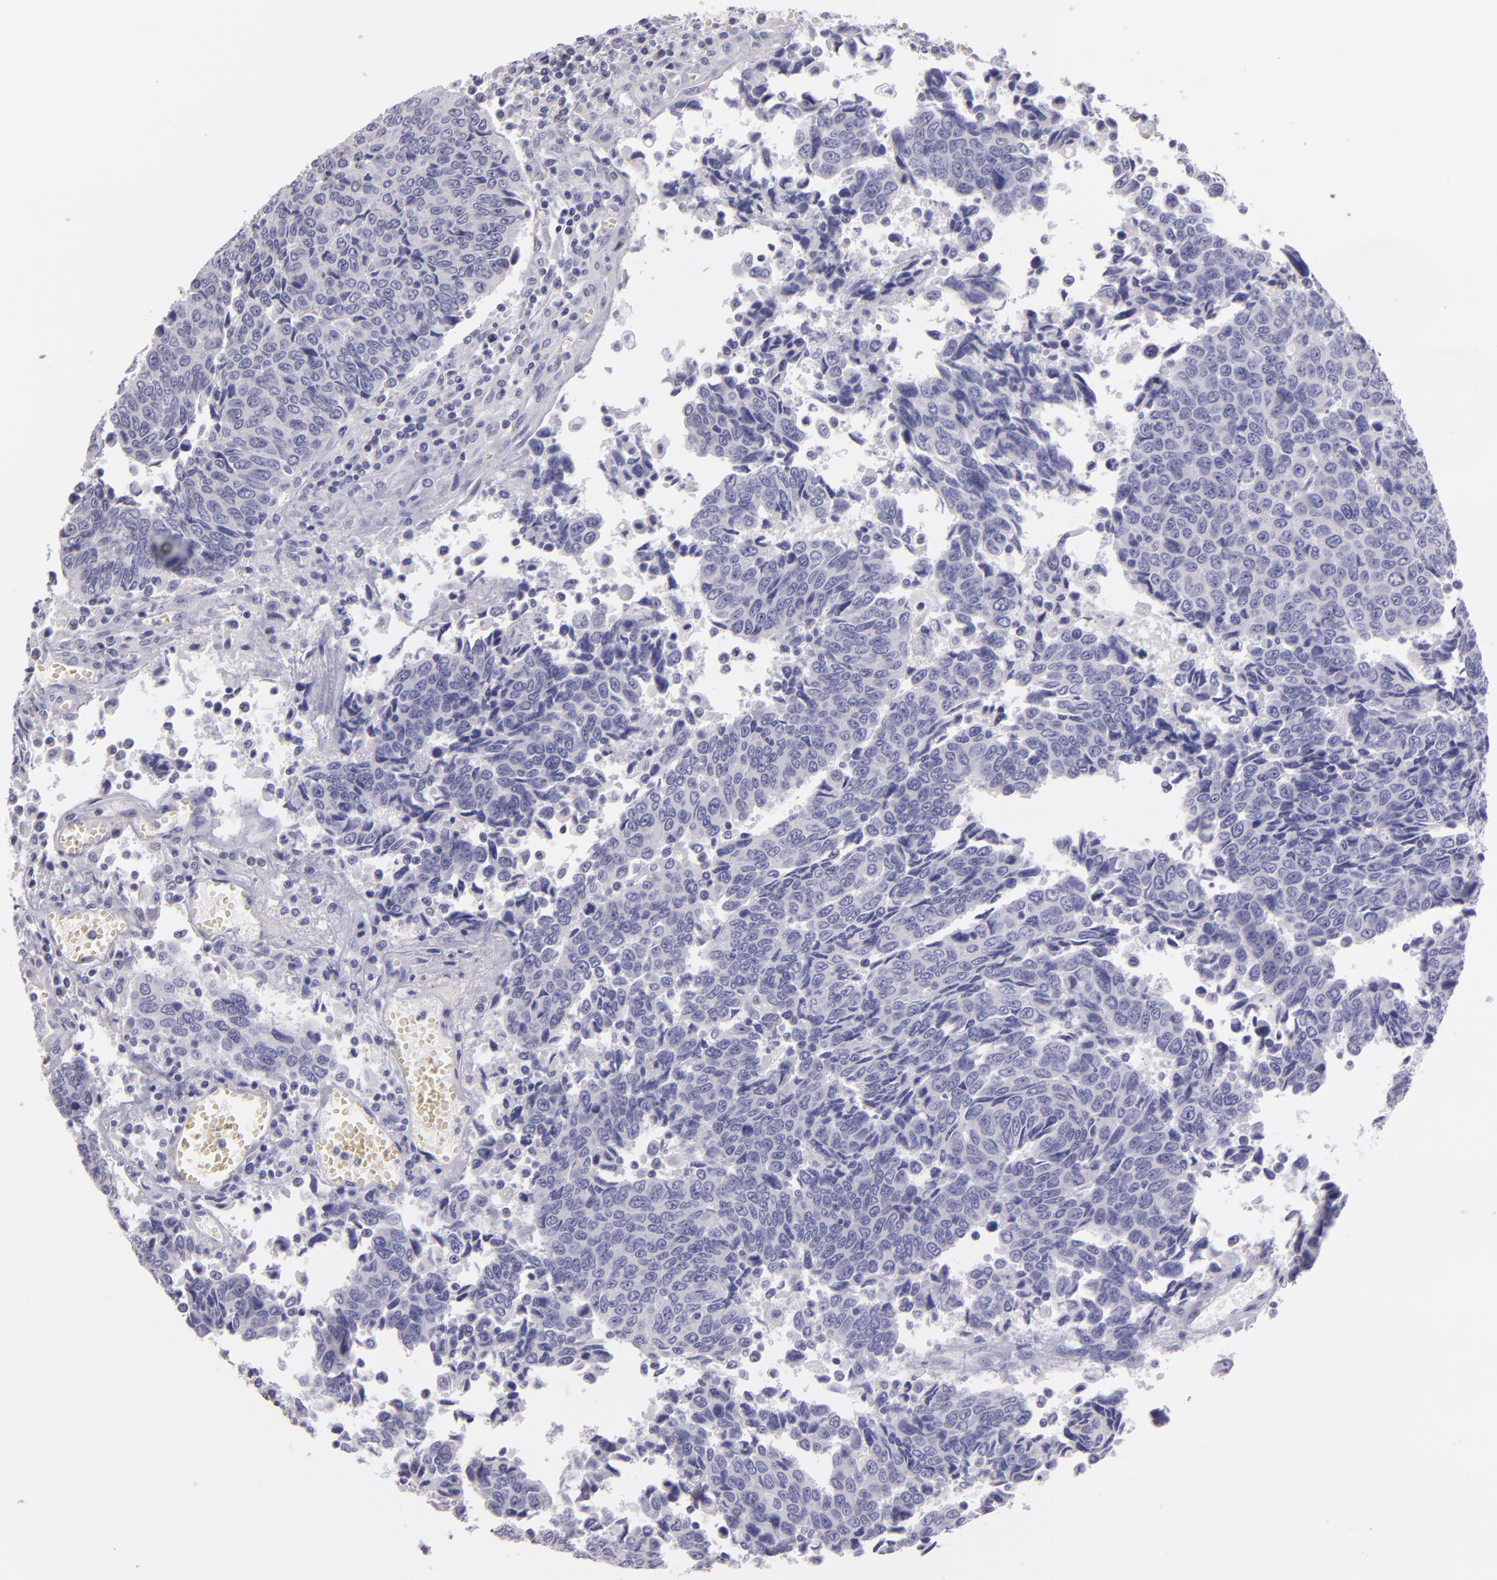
{"staining": {"intensity": "negative", "quantity": "none", "location": "none"}, "tissue": "urothelial cancer", "cell_type": "Tumor cells", "image_type": "cancer", "snomed": [{"axis": "morphology", "description": "Urothelial carcinoma, High grade"}, {"axis": "topography", "description": "Urinary bladder"}], "caption": "IHC of human high-grade urothelial carcinoma shows no staining in tumor cells. Brightfield microscopy of immunohistochemistry stained with DAB (3,3'-diaminobenzidine) (brown) and hematoxylin (blue), captured at high magnification.", "gene": "MUC5AC", "patient": {"sex": "male", "age": 86}}